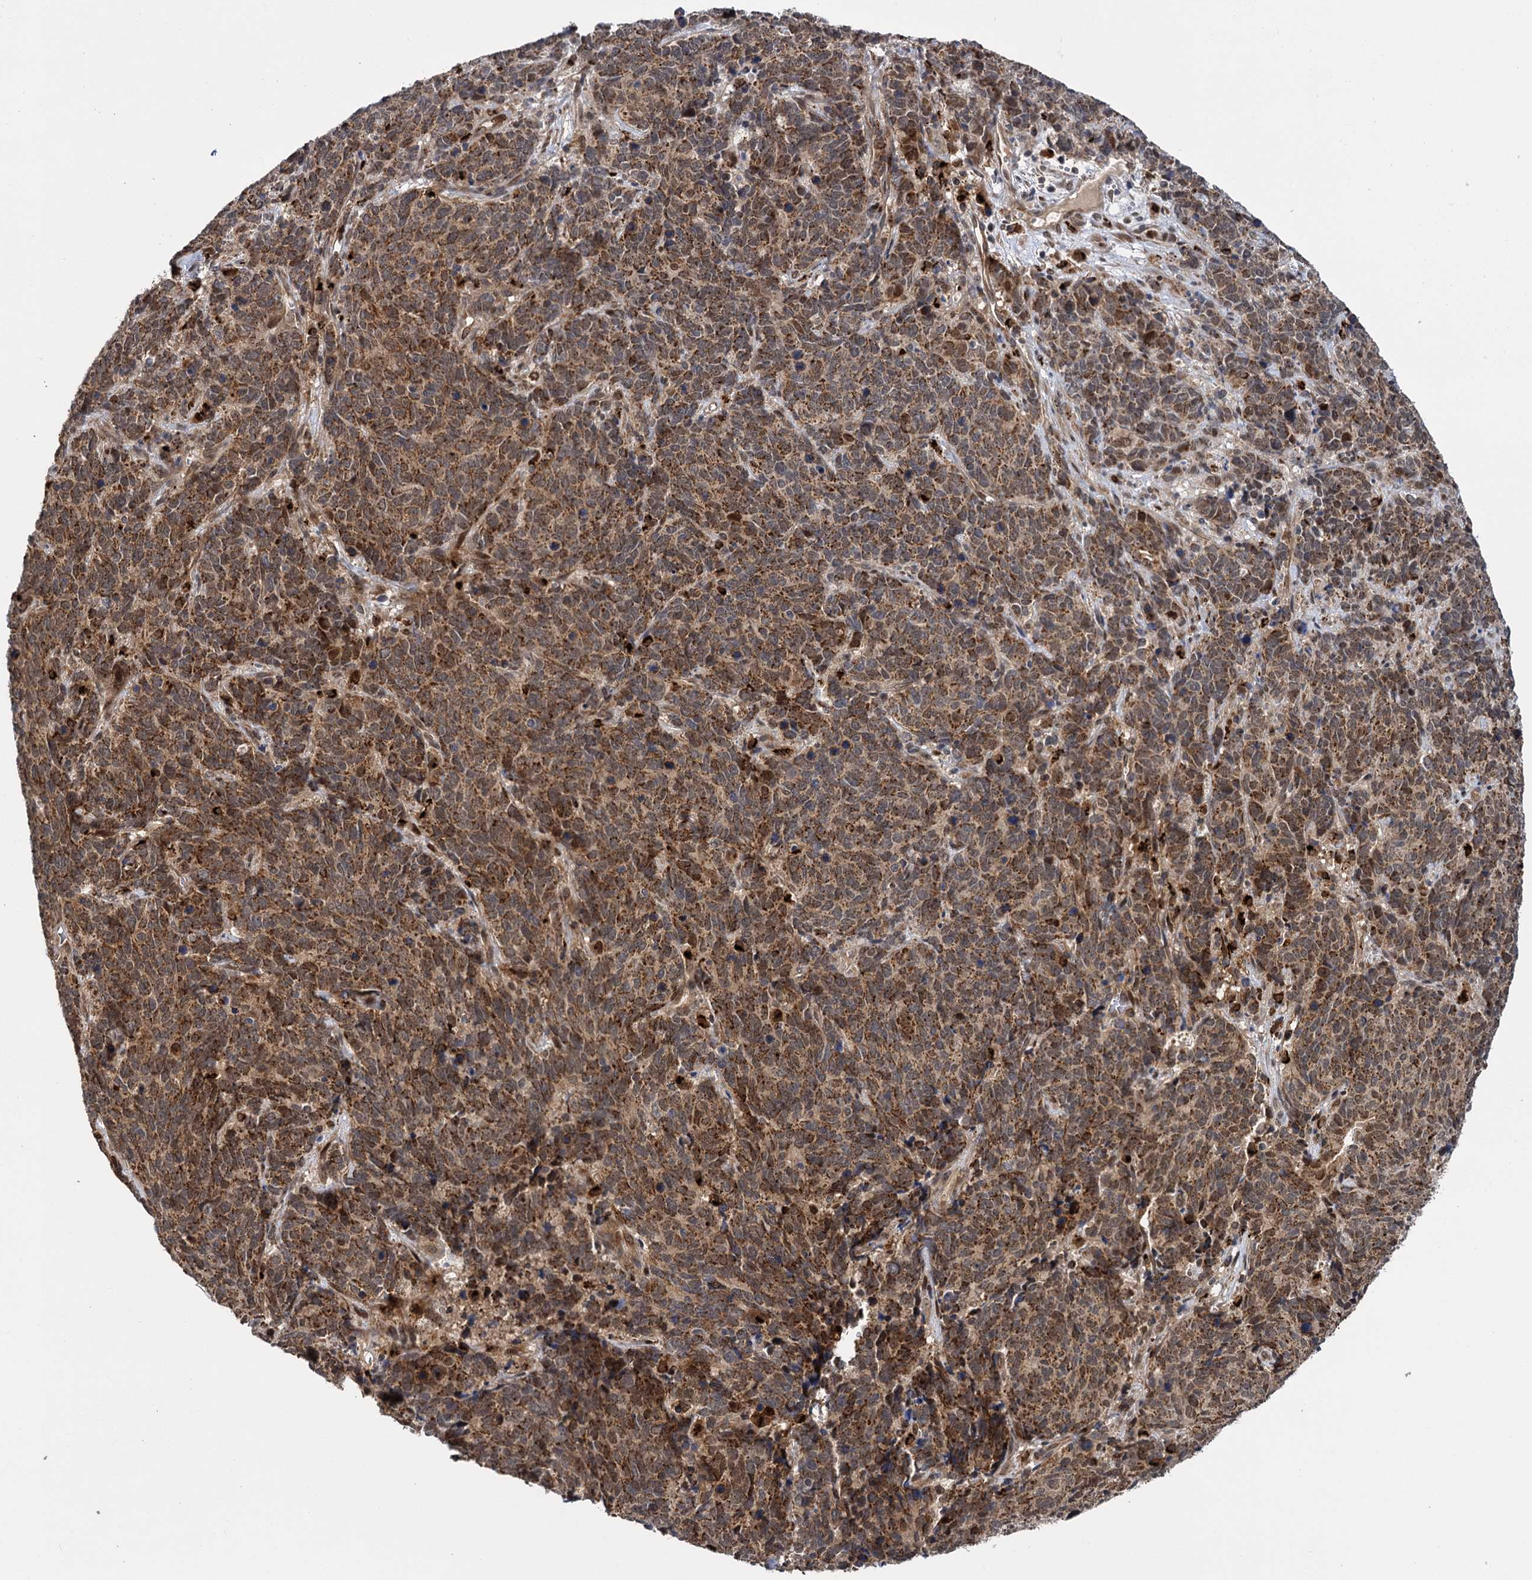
{"staining": {"intensity": "moderate", "quantity": ">75%", "location": "cytoplasmic/membranous"}, "tissue": "cervical cancer", "cell_type": "Tumor cells", "image_type": "cancer", "snomed": [{"axis": "morphology", "description": "Squamous cell carcinoma, NOS"}, {"axis": "topography", "description": "Cervix"}], "caption": "IHC photomicrograph of squamous cell carcinoma (cervical) stained for a protein (brown), which exhibits medium levels of moderate cytoplasmic/membranous expression in about >75% of tumor cells.", "gene": "GAL3ST4", "patient": {"sex": "female", "age": 60}}